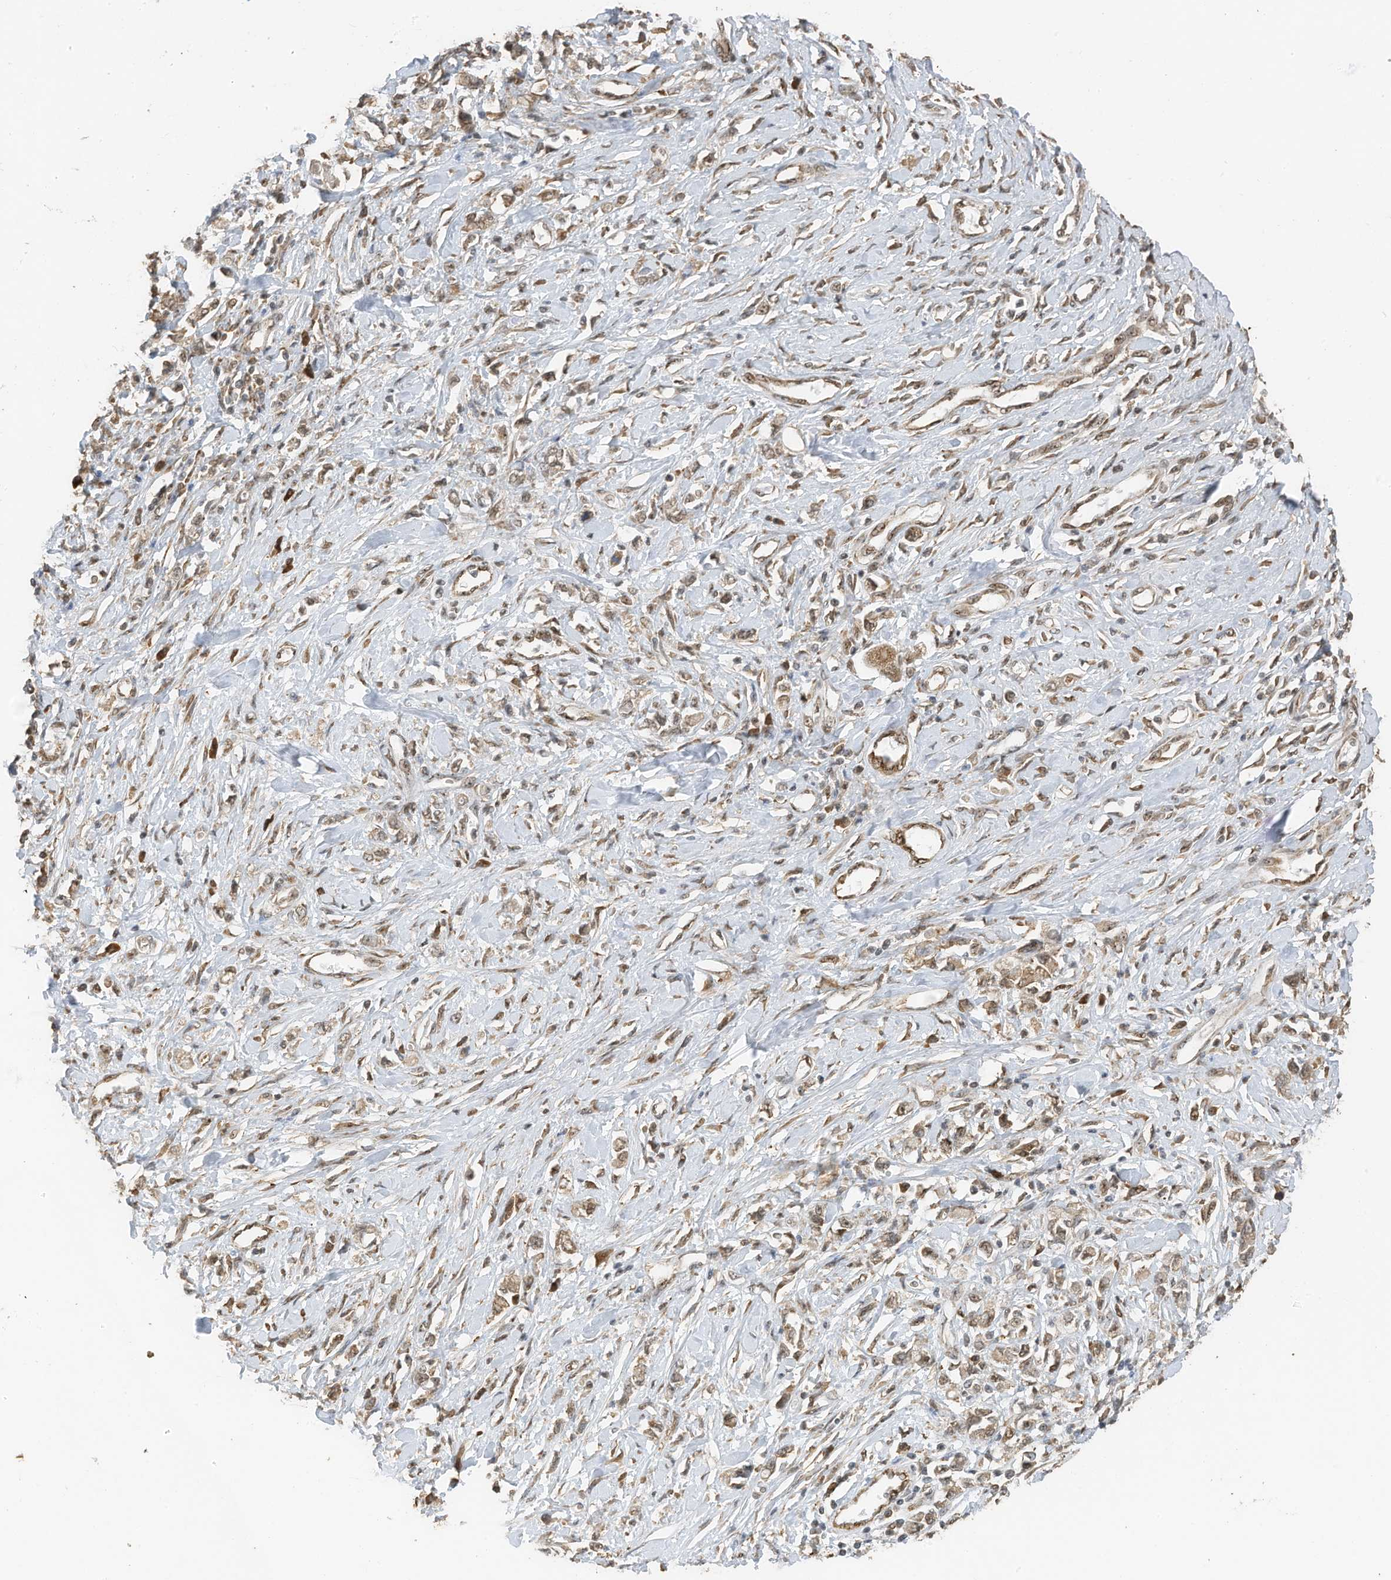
{"staining": {"intensity": "weak", "quantity": ">75%", "location": "cytoplasmic/membranous"}, "tissue": "stomach cancer", "cell_type": "Tumor cells", "image_type": "cancer", "snomed": [{"axis": "morphology", "description": "Adenocarcinoma, NOS"}, {"axis": "topography", "description": "Stomach"}], "caption": "This image displays immunohistochemistry staining of human stomach cancer (adenocarcinoma), with low weak cytoplasmic/membranous positivity in approximately >75% of tumor cells.", "gene": "ERLEC1", "patient": {"sex": "female", "age": 76}}